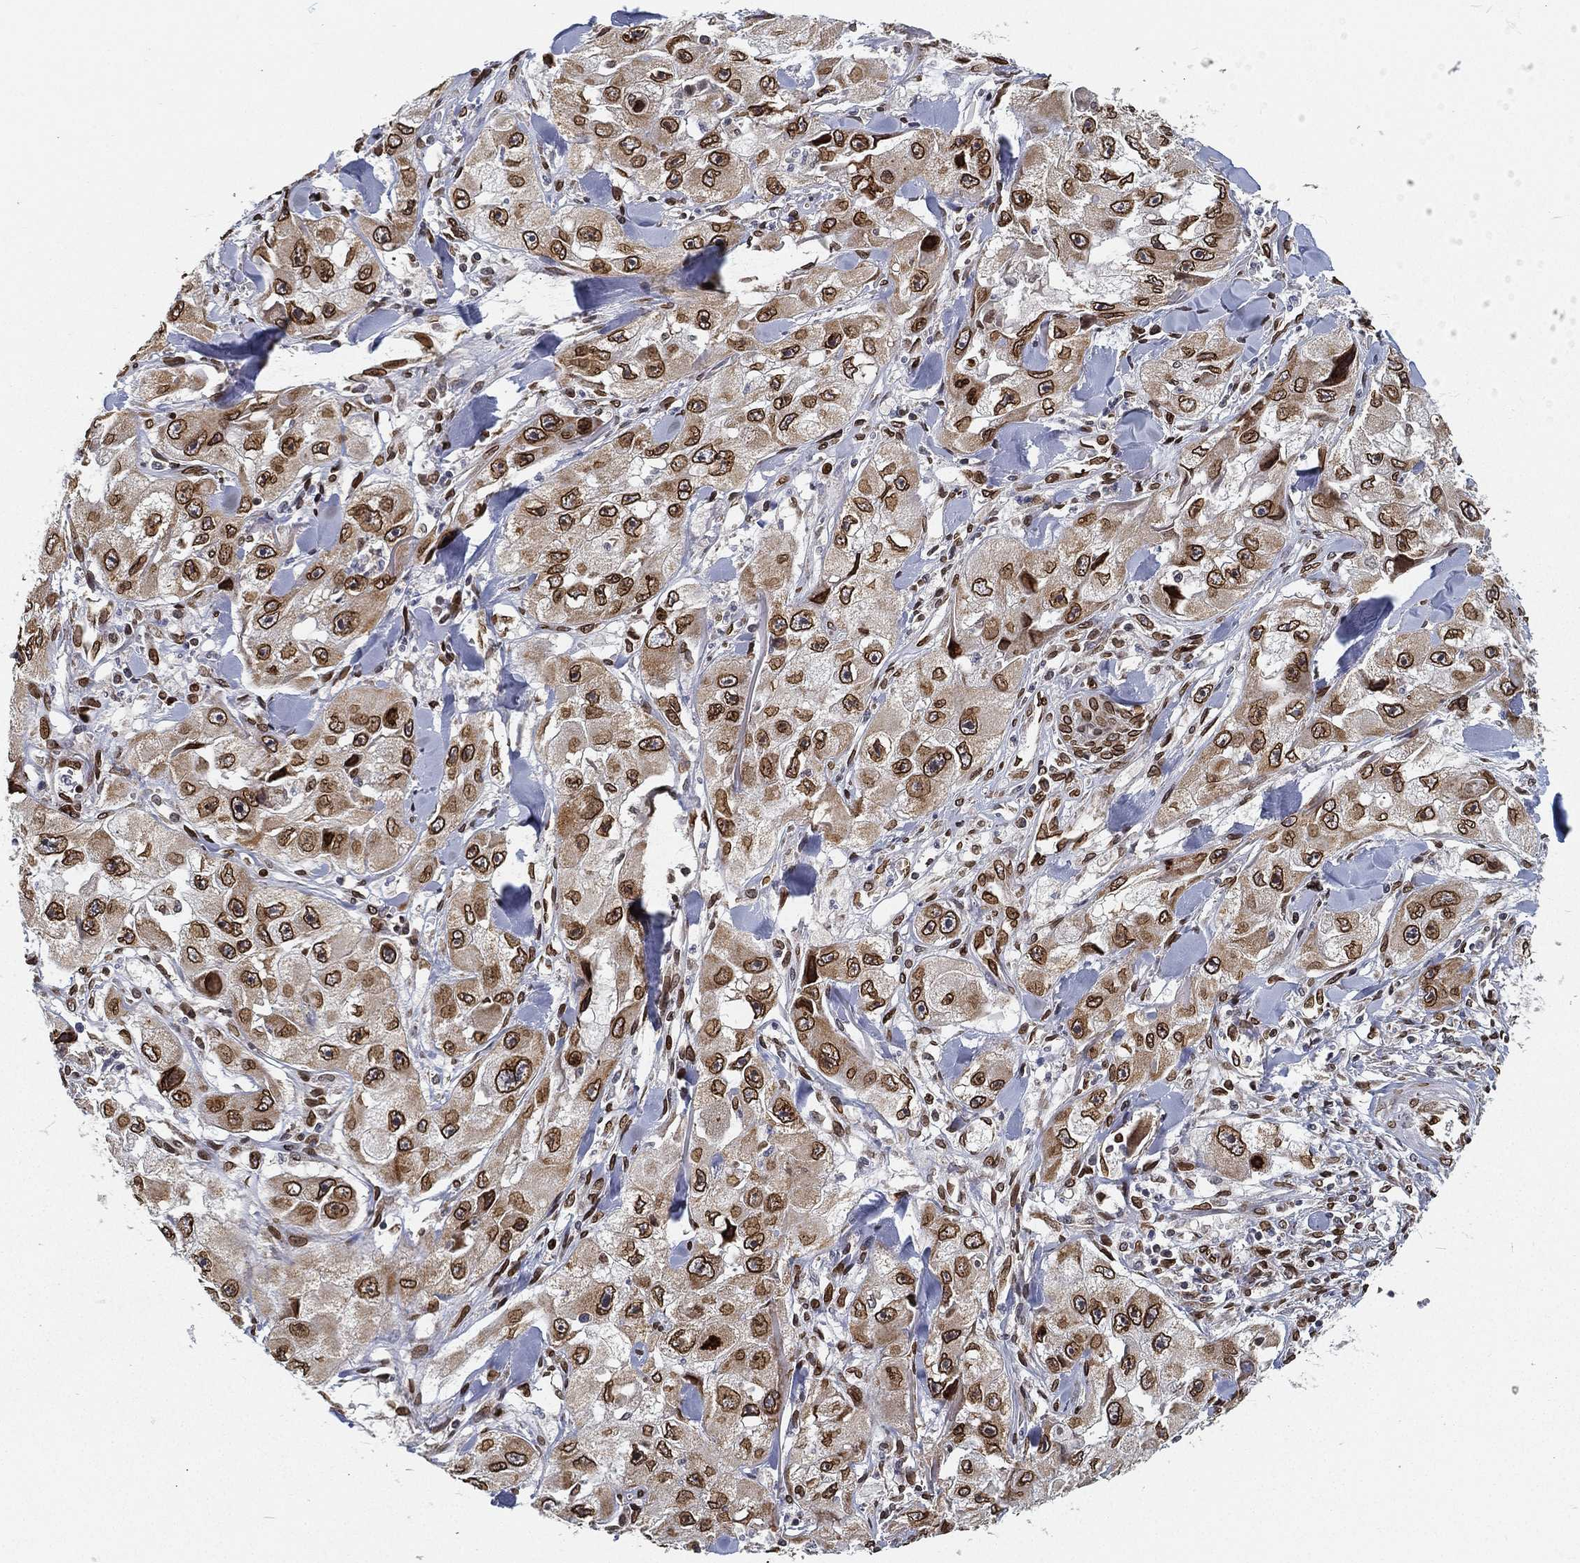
{"staining": {"intensity": "strong", "quantity": ">75%", "location": "cytoplasmic/membranous,nuclear"}, "tissue": "skin cancer", "cell_type": "Tumor cells", "image_type": "cancer", "snomed": [{"axis": "morphology", "description": "Squamous cell carcinoma, NOS"}, {"axis": "topography", "description": "Skin"}, {"axis": "topography", "description": "Subcutis"}], "caption": "Immunohistochemistry (IHC) (DAB (3,3'-diaminobenzidine)) staining of skin cancer shows strong cytoplasmic/membranous and nuclear protein staining in about >75% of tumor cells.", "gene": "PALB2", "patient": {"sex": "male", "age": 73}}